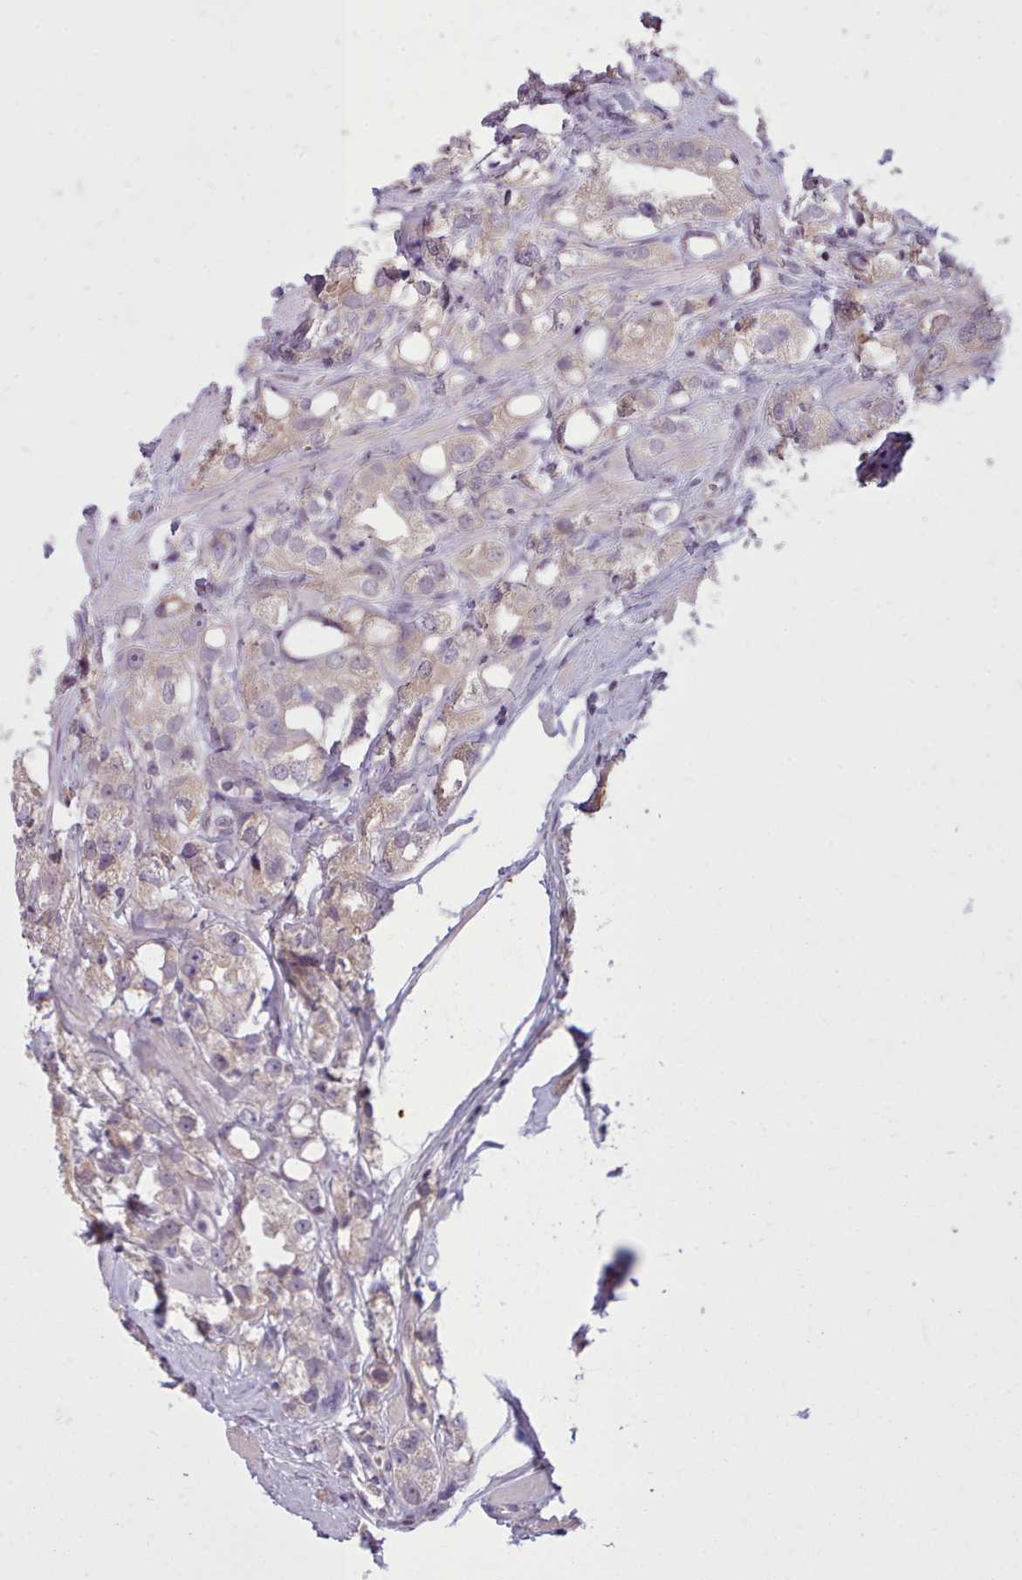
{"staining": {"intensity": "weak", "quantity": "<25%", "location": "cytoplasmic/membranous"}, "tissue": "prostate cancer", "cell_type": "Tumor cells", "image_type": "cancer", "snomed": [{"axis": "morphology", "description": "Adenocarcinoma, NOS"}, {"axis": "topography", "description": "Prostate"}], "caption": "Immunohistochemistry (IHC) image of neoplastic tissue: human prostate cancer stained with DAB demonstrates no significant protein staining in tumor cells.", "gene": "NMRK1", "patient": {"sex": "male", "age": 79}}